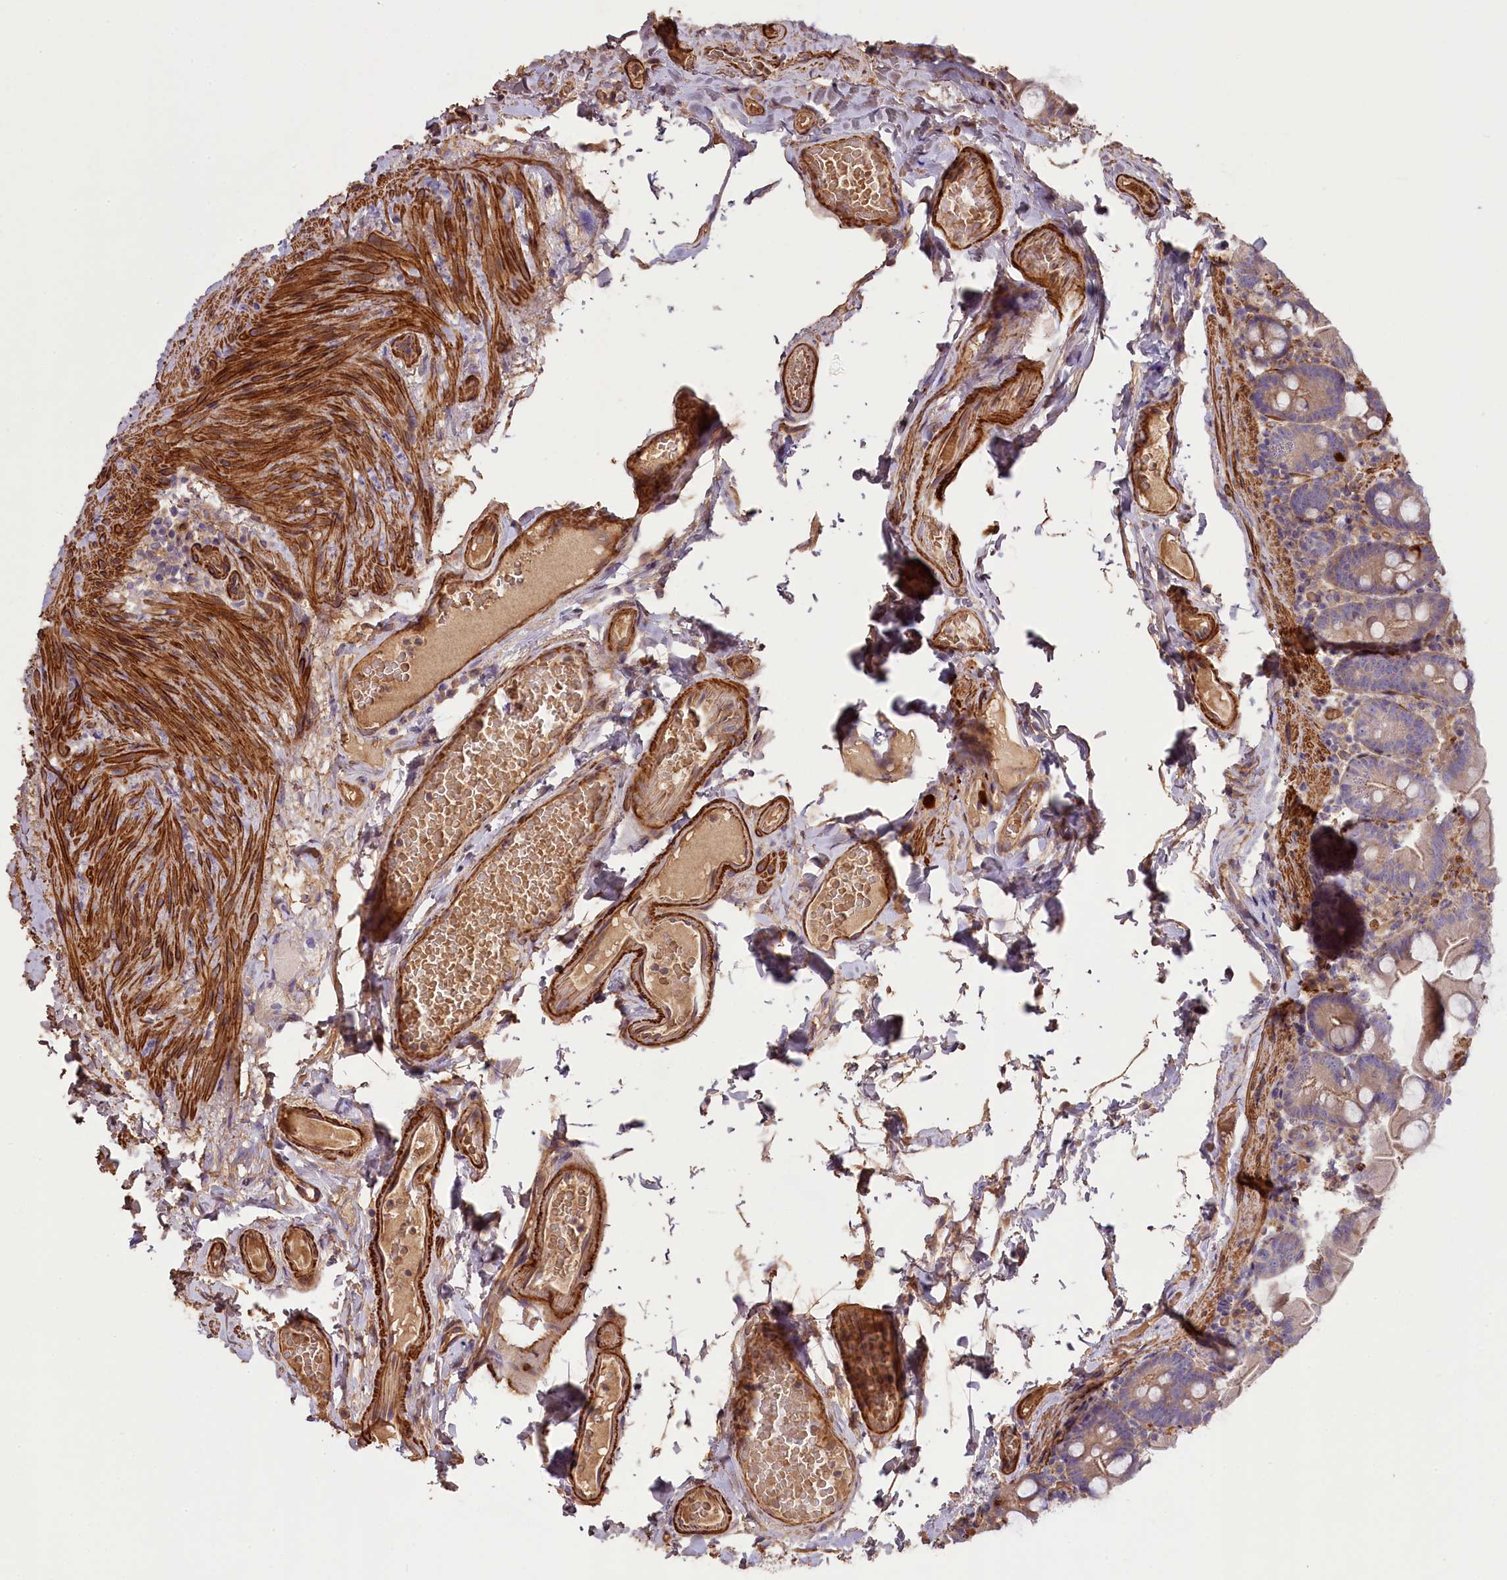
{"staining": {"intensity": "weak", "quantity": "25%-75%", "location": "cytoplasmic/membranous"}, "tissue": "small intestine", "cell_type": "Glandular cells", "image_type": "normal", "snomed": [{"axis": "morphology", "description": "Normal tissue, NOS"}, {"axis": "topography", "description": "Small intestine"}], "caption": "Glandular cells display low levels of weak cytoplasmic/membranous expression in approximately 25%-75% of cells in normal human small intestine. The staining was performed using DAB to visualize the protein expression in brown, while the nuclei were stained in blue with hematoxylin (Magnification: 20x).", "gene": "FUZ", "patient": {"sex": "female", "age": 68}}